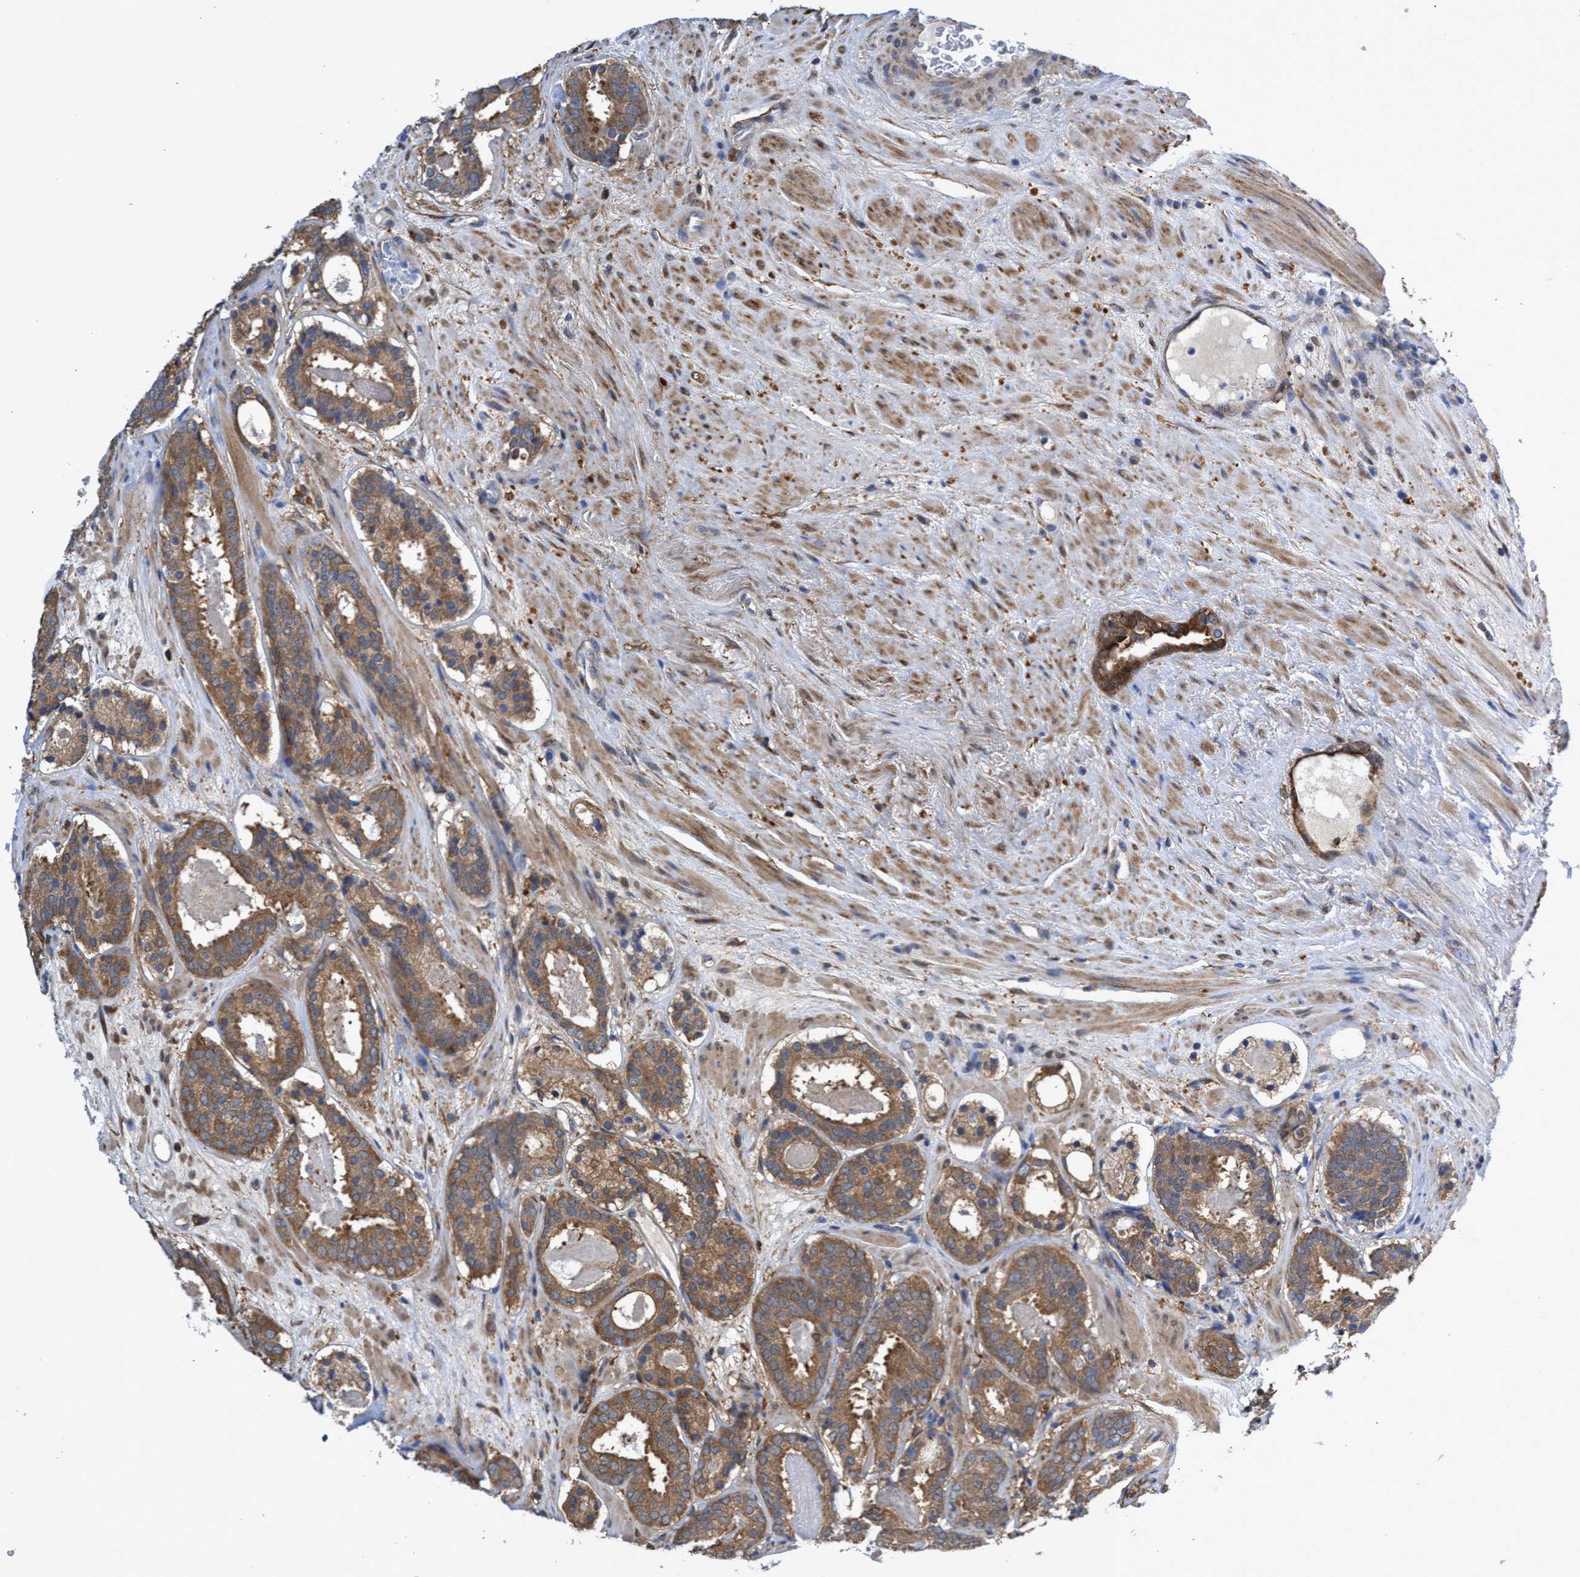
{"staining": {"intensity": "moderate", "quantity": ">75%", "location": "cytoplasmic/membranous"}, "tissue": "prostate cancer", "cell_type": "Tumor cells", "image_type": "cancer", "snomed": [{"axis": "morphology", "description": "Adenocarcinoma, Low grade"}, {"axis": "topography", "description": "Prostate"}], "caption": "Immunohistochemical staining of low-grade adenocarcinoma (prostate) displays moderate cytoplasmic/membranous protein positivity in approximately >75% of tumor cells.", "gene": "CRYZ", "patient": {"sex": "male", "age": 69}}